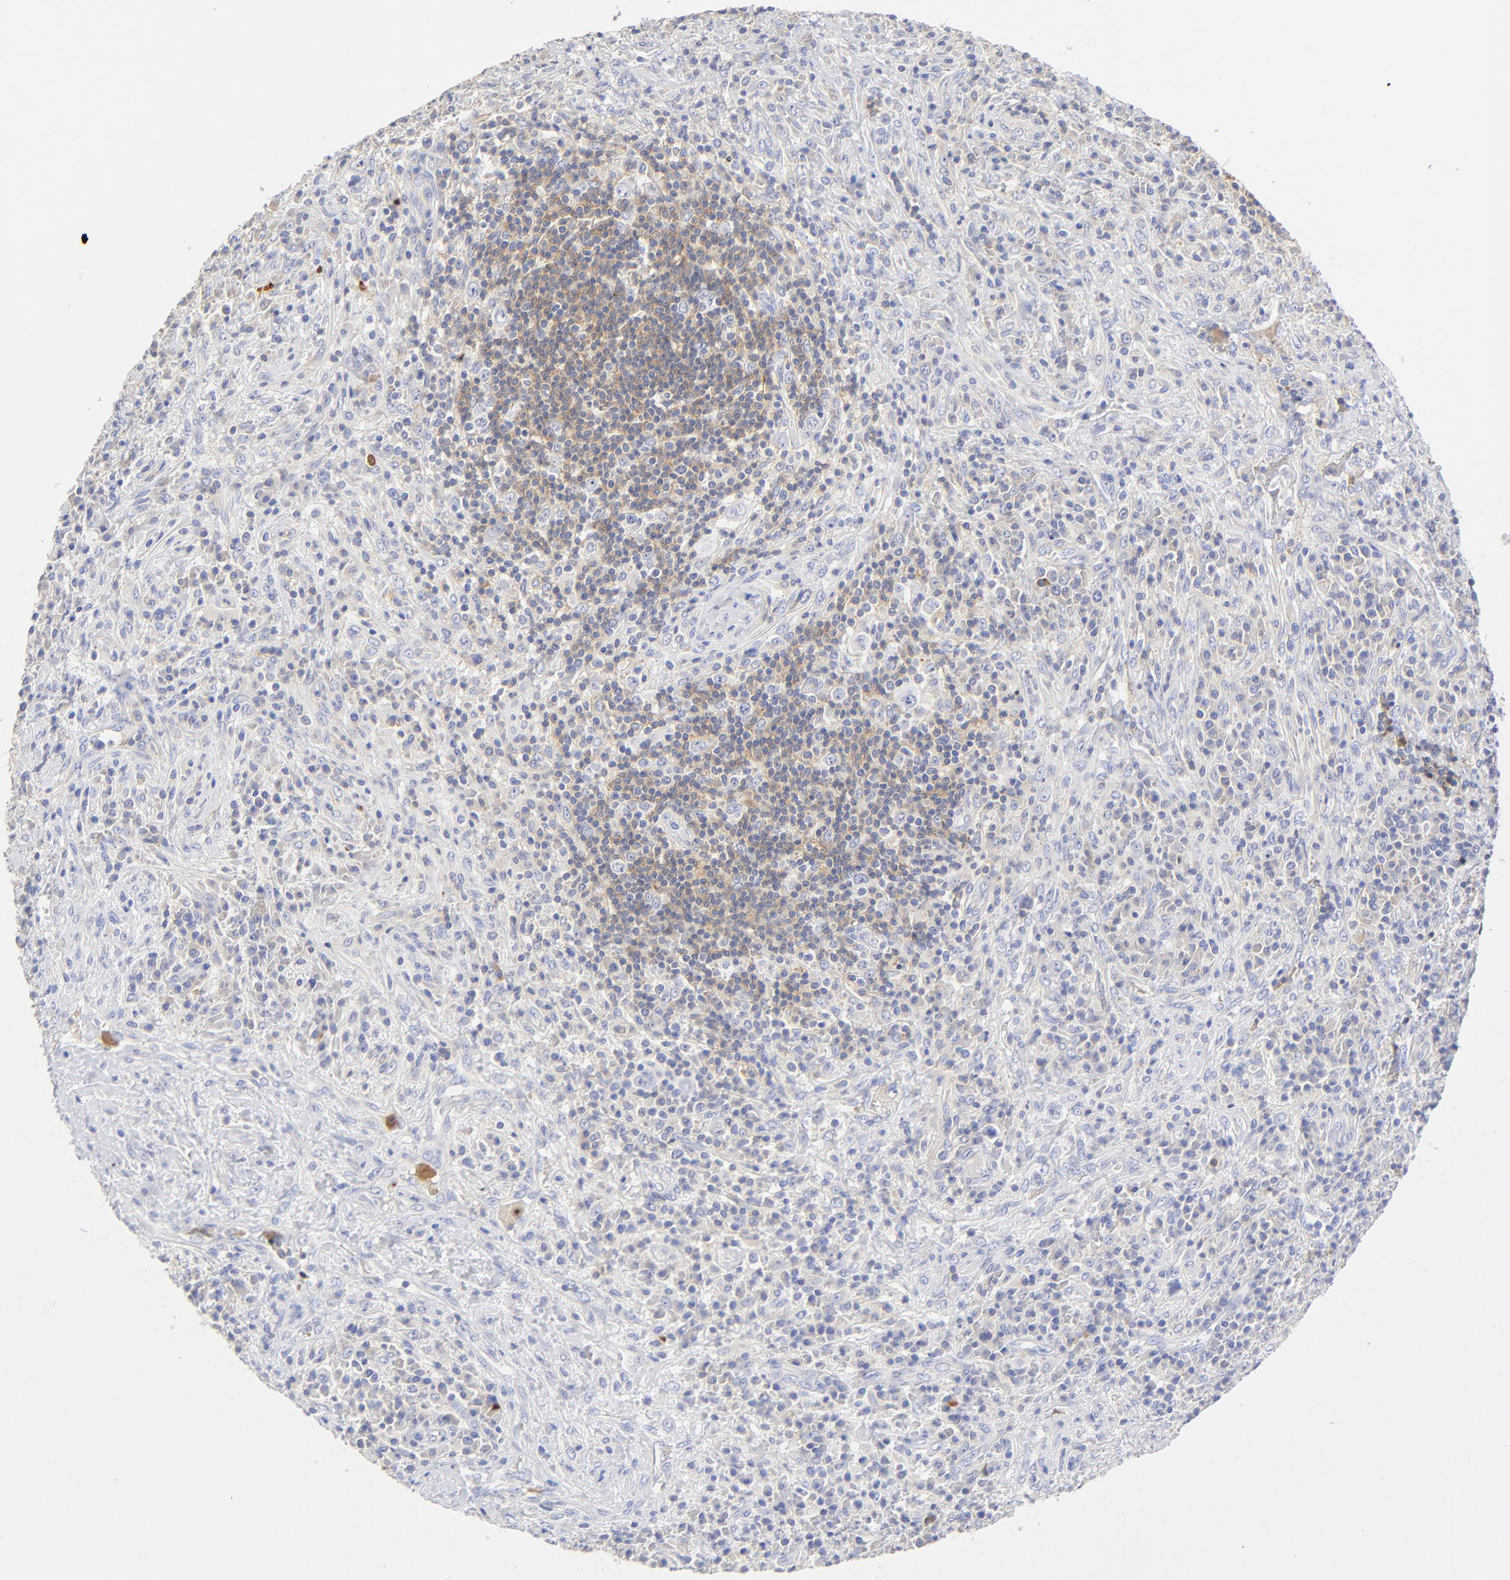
{"staining": {"intensity": "weak", "quantity": "<25%", "location": "cytoplasmic/membranous"}, "tissue": "lymphoma", "cell_type": "Tumor cells", "image_type": "cancer", "snomed": [{"axis": "morphology", "description": "Hodgkin's disease, NOS"}, {"axis": "topography", "description": "Lymph node"}], "caption": "DAB immunohistochemical staining of lymphoma demonstrates no significant positivity in tumor cells.", "gene": "MDGA2", "patient": {"sex": "female", "age": 25}}